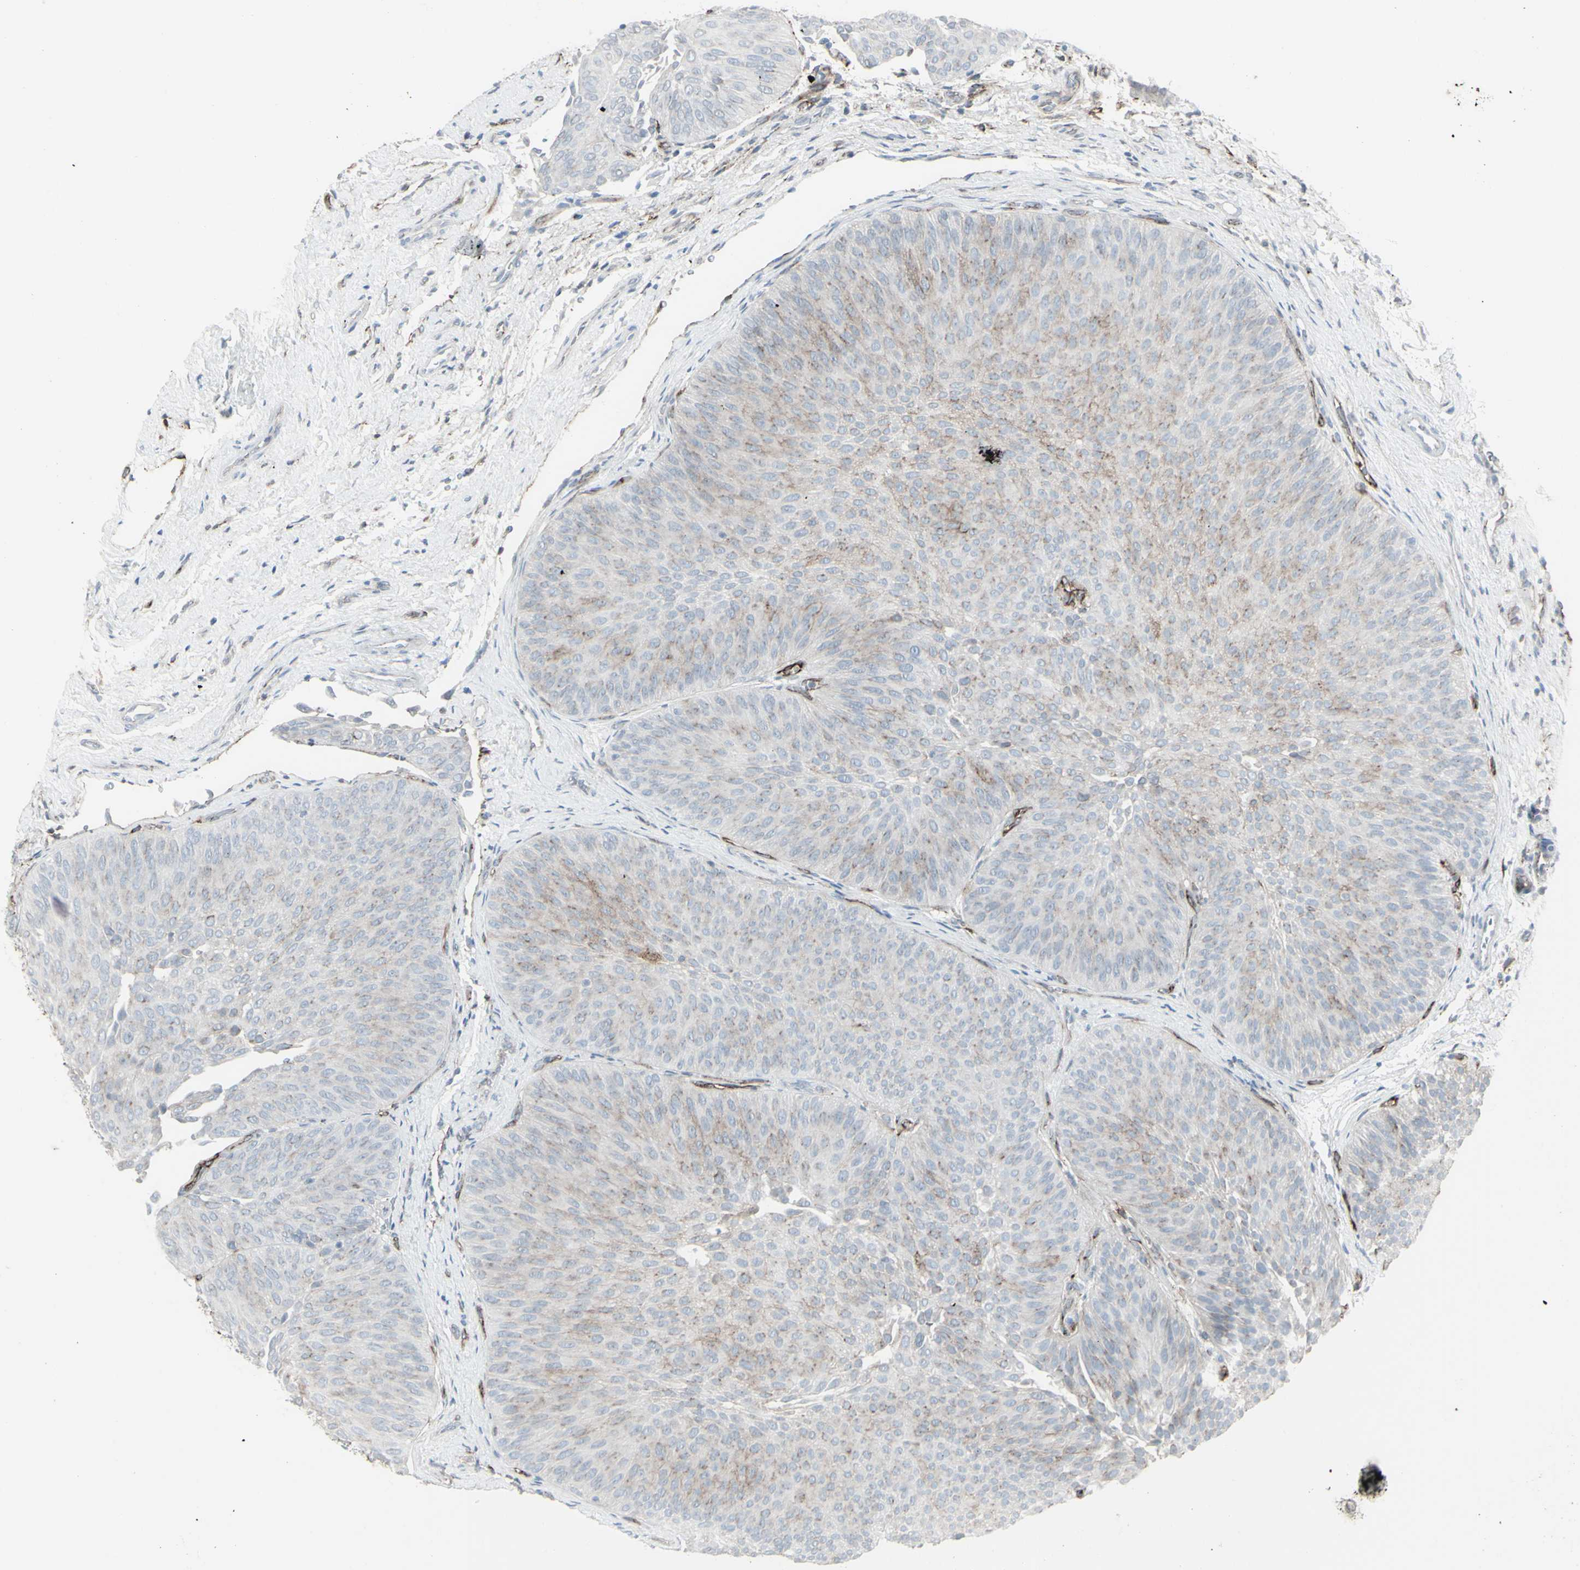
{"staining": {"intensity": "negative", "quantity": "none", "location": "none"}, "tissue": "urothelial cancer", "cell_type": "Tumor cells", "image_type": "cancer", "snomed": [{"axis": "morphology", "description": "Urothelial carcinoma, Low grade"}, {"axis": "topography", "description": "Urinary bladder"}], "caption": "High magnification brightfield microscopy of urothelial carcinoma (low-grade) stained with DAB (3,3'-diaminobenzidine) (brown) and counterstained with hematoxylin (blue): tumor cells show no significant positivity.", "gene": "GJA1", "patient": {"sex": "female", "age": 60}}